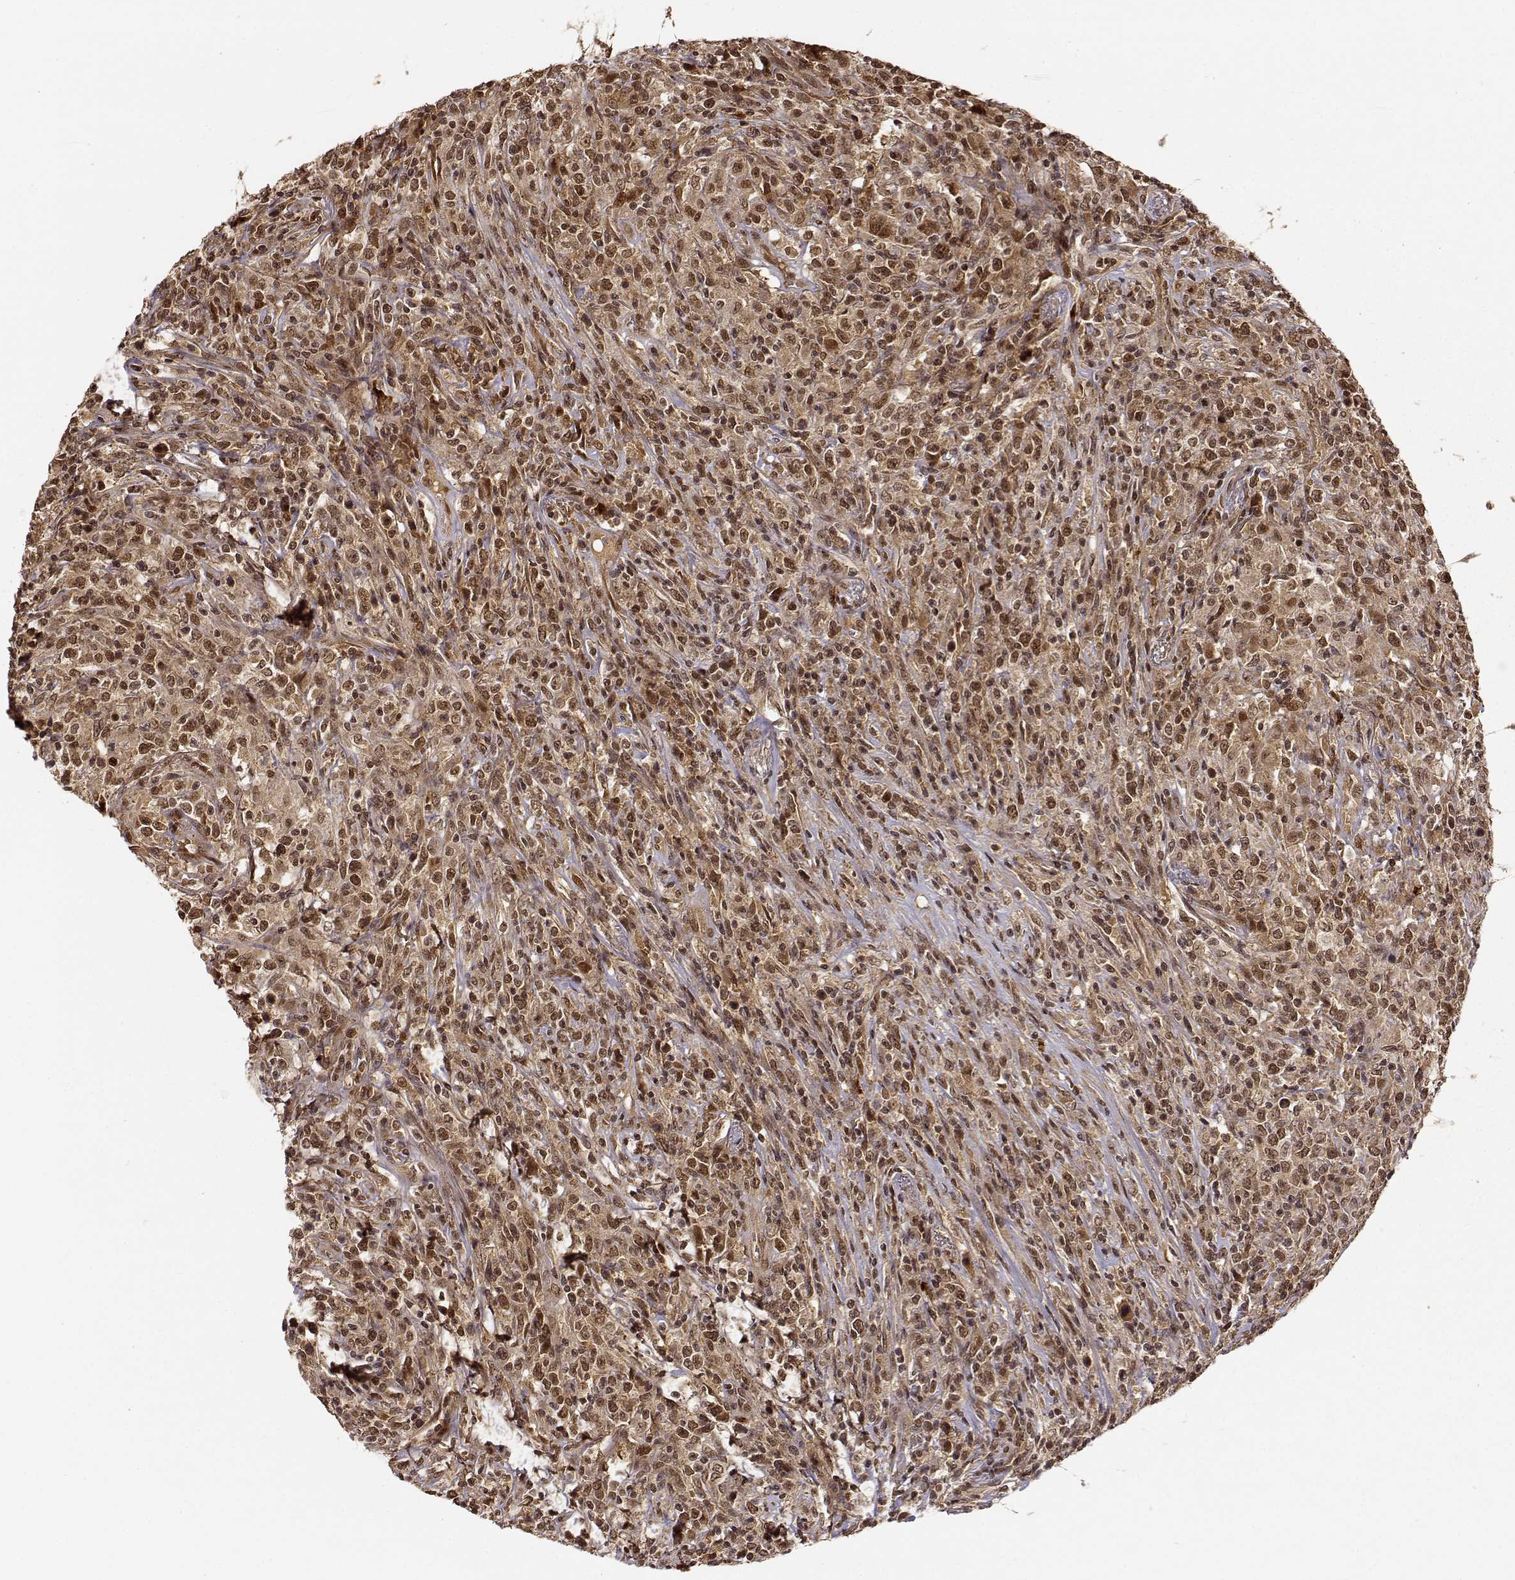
{"staining": {"intensity": "moderate", "quantity": ">75%", "location": "cytoplasmic/membranous,nuclear"}, "tissue": "lymphoma", "cell_type": "Tumor cells", "image_type": "cancer", "snomed": [{"axis": "morphology", "description": "Malignant lymphoma, non-Hodgkin's type, High grade"}, {"axis": "topography", "description": "Lung"}], "caption": "Lymphoma tissue reveals moderate cytoplasmic/membranous and nuclear expression in about >75% of tumor cells", "gene": "MAEA", "patient": {"sex": "male", "age": 79}}